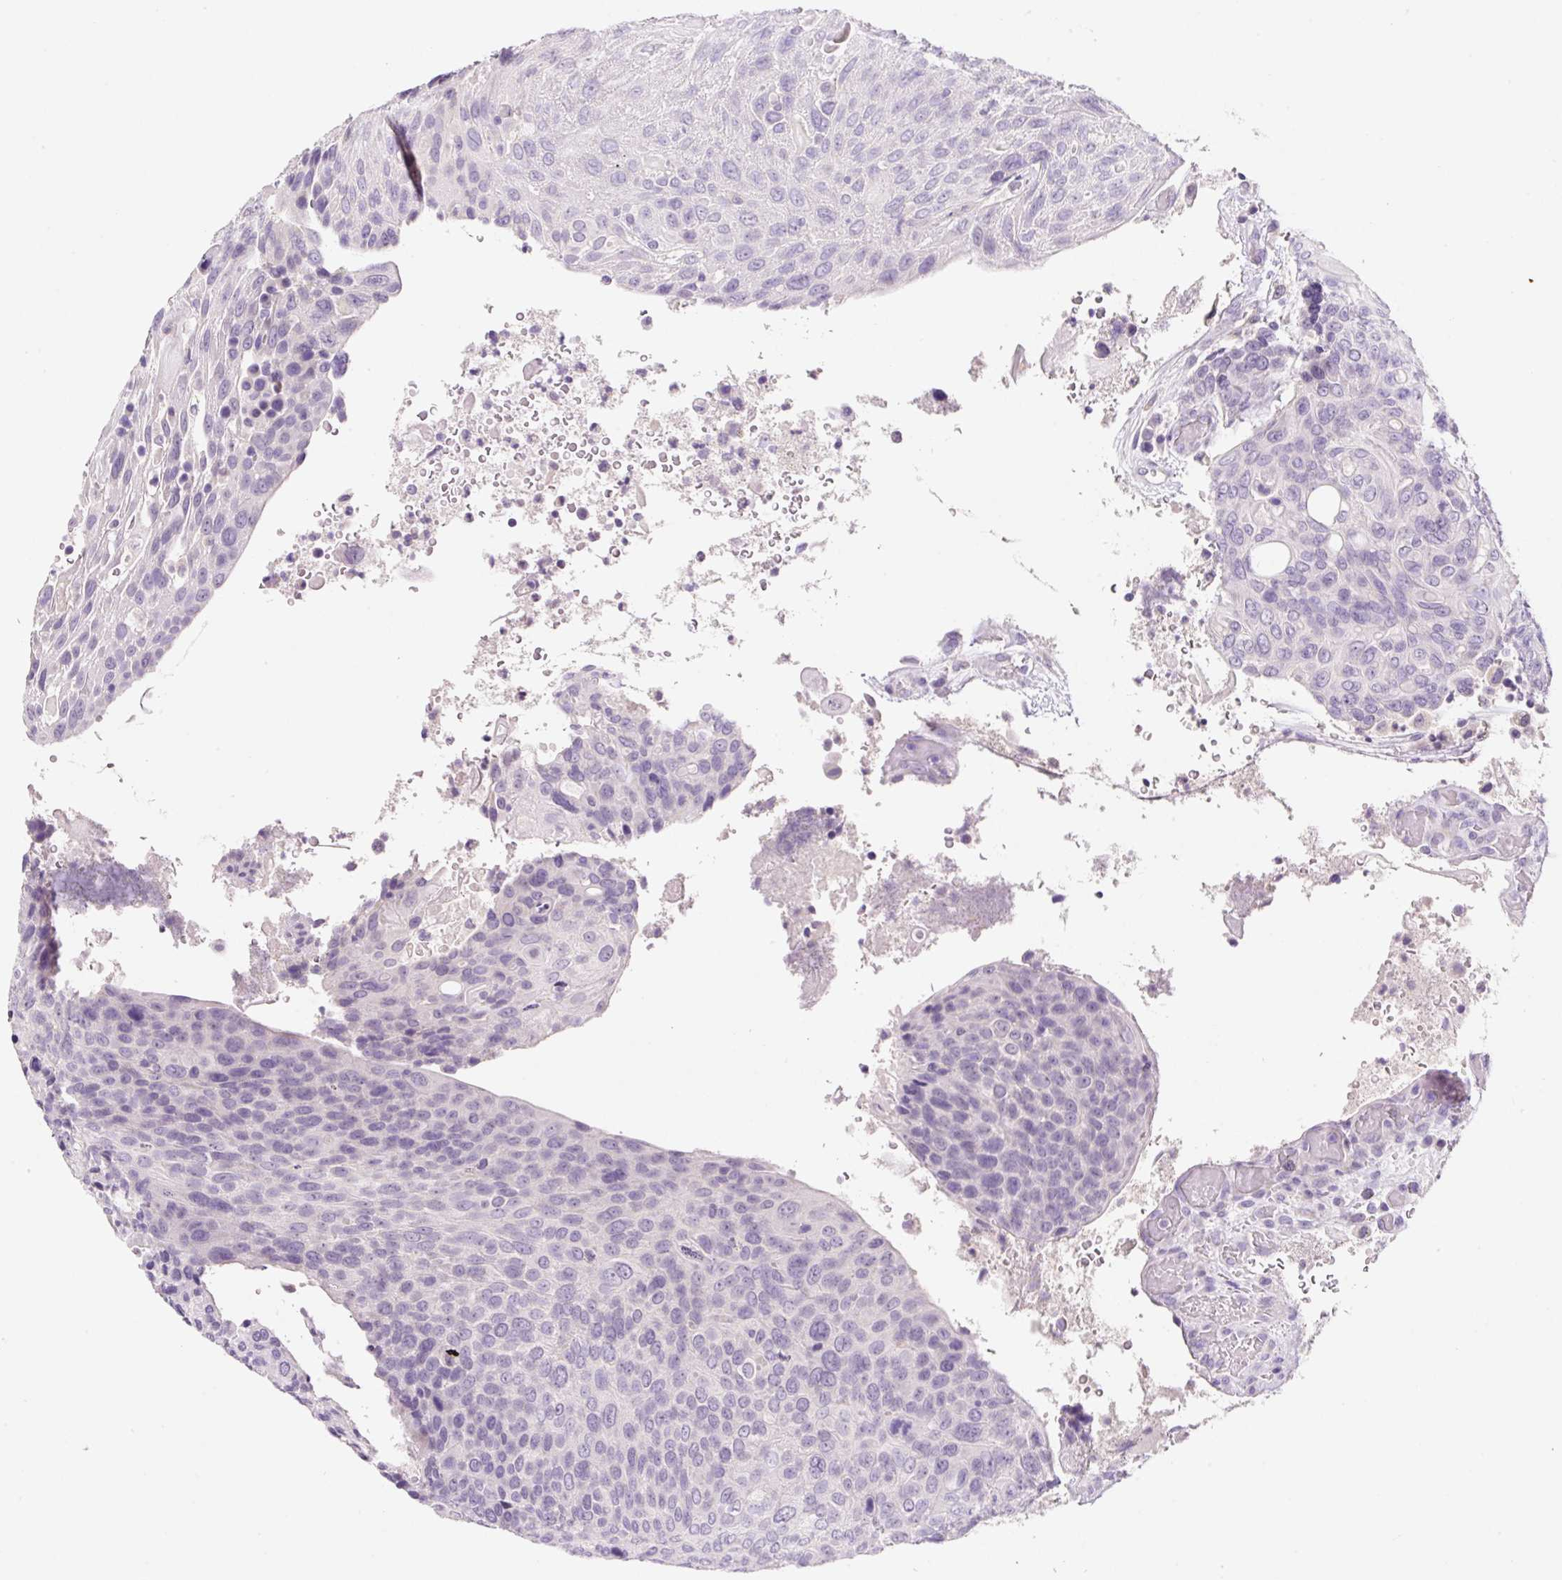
{"staining": {"intensity": "negative", "quantity": "none", "location": "none"}, "tissue": "urothelial cancer", "cell_type": "Tumor cells", "image_type": "cancer", "snomed": [{"axis": "morphology", "description": "Urothelial carcinoma, High grade"}, {"axis": "topography", "description": "Urinary bladder"}], "caption": "This is an immunohistochemistry (IHC) micrograph of human urothelial carcinoma (high-grade). There is no expression in tumor cells.", "gene": "SYP", "patient": {"sex": "female", "age": 70}}